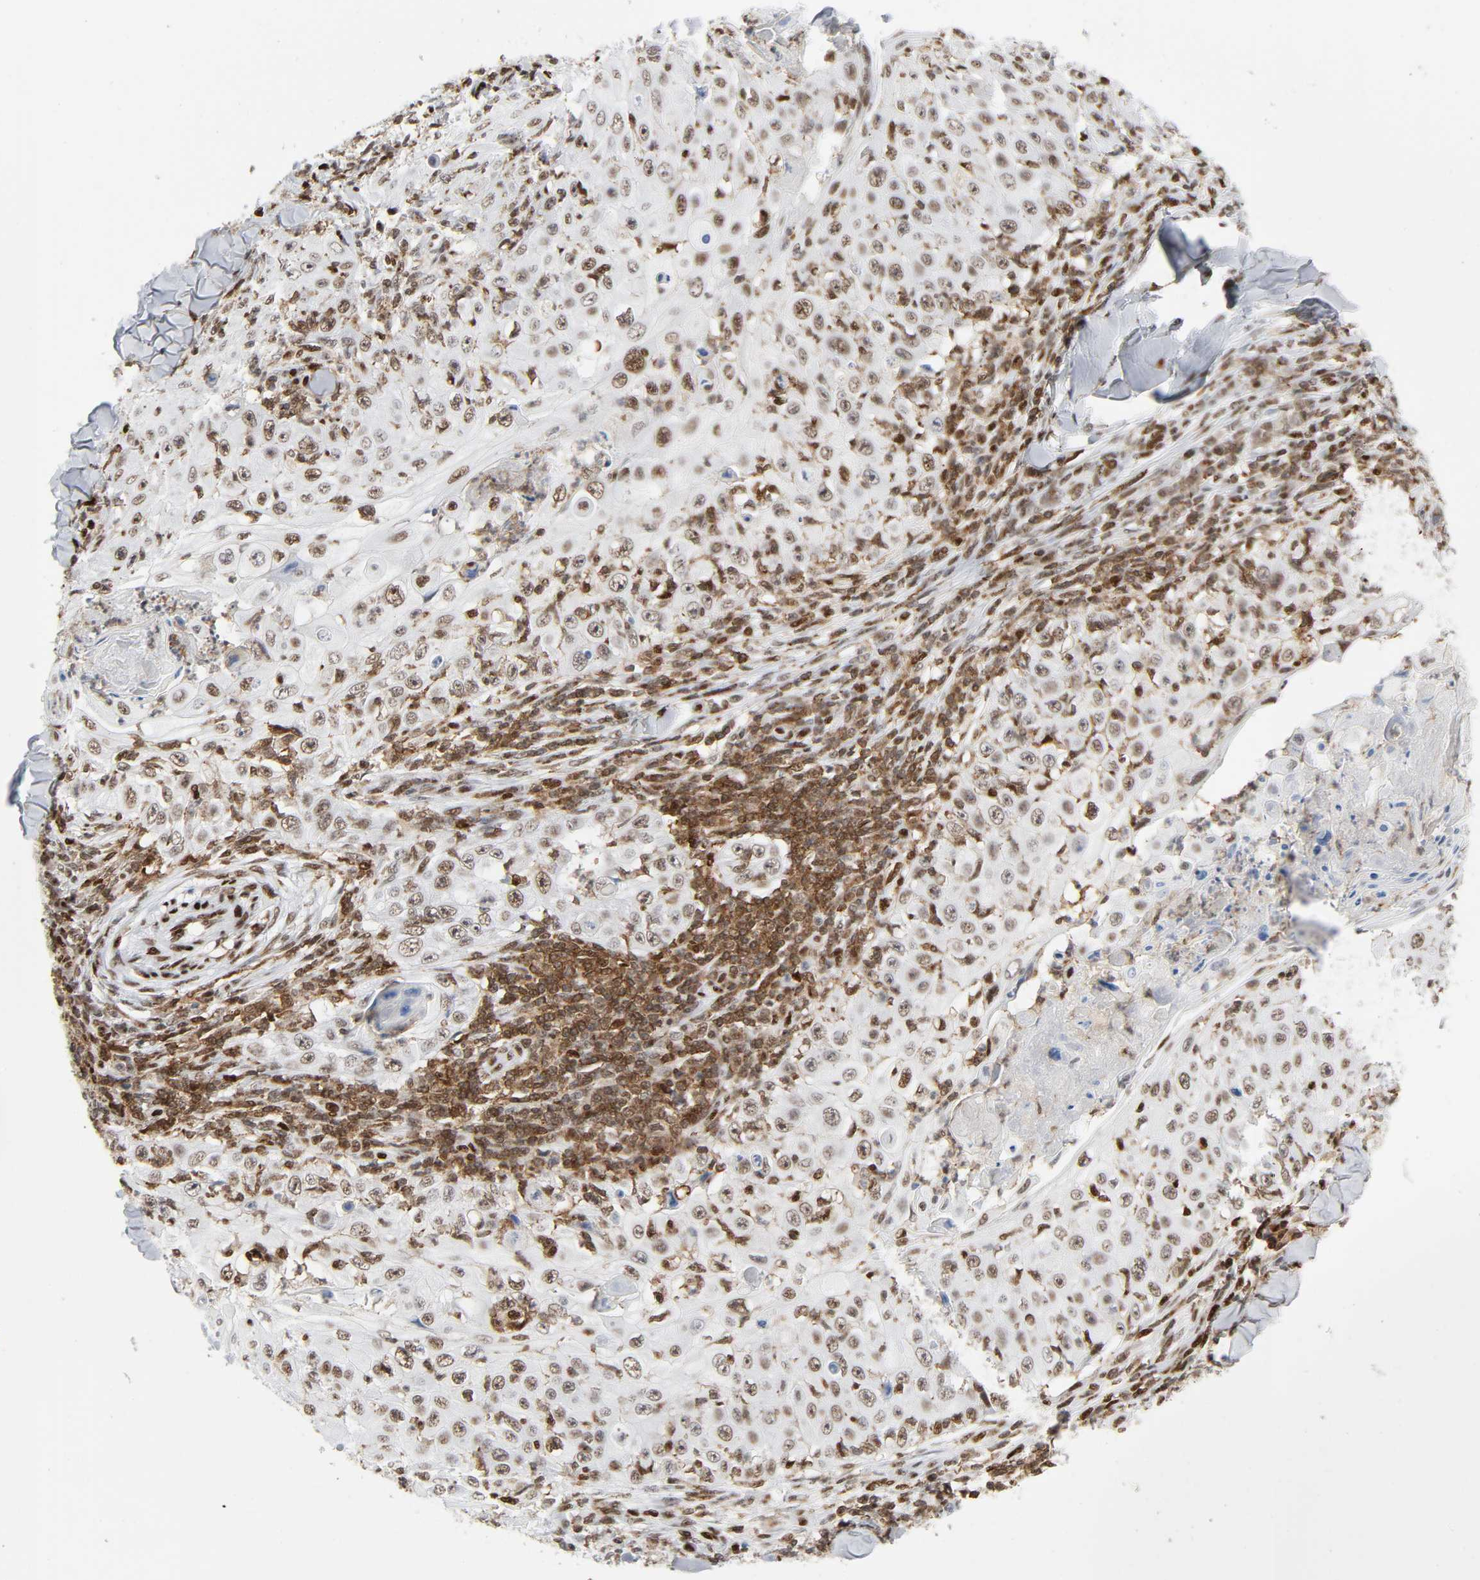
{"staining": {"intensity": "moderate", "quantity": ">75%", "location": "nuclear"}, "tissue": "skin cancer", "cell_type": "Tumor cells", "image_type": "cancer", "snomed": [{"axis": "morphology", "description": "Squamous cell carcinoma, NOS"}, {"axis": "topography", "description": "Skin"}], "caption": "IHC photomicrograph of human skin cancer stained for a protein (brown), which displays medium levels of moderate nuclear expression in approximately >75% of tumor cells.", "gene": "WAS", "patient": {"sex": "male", "age": 86}}